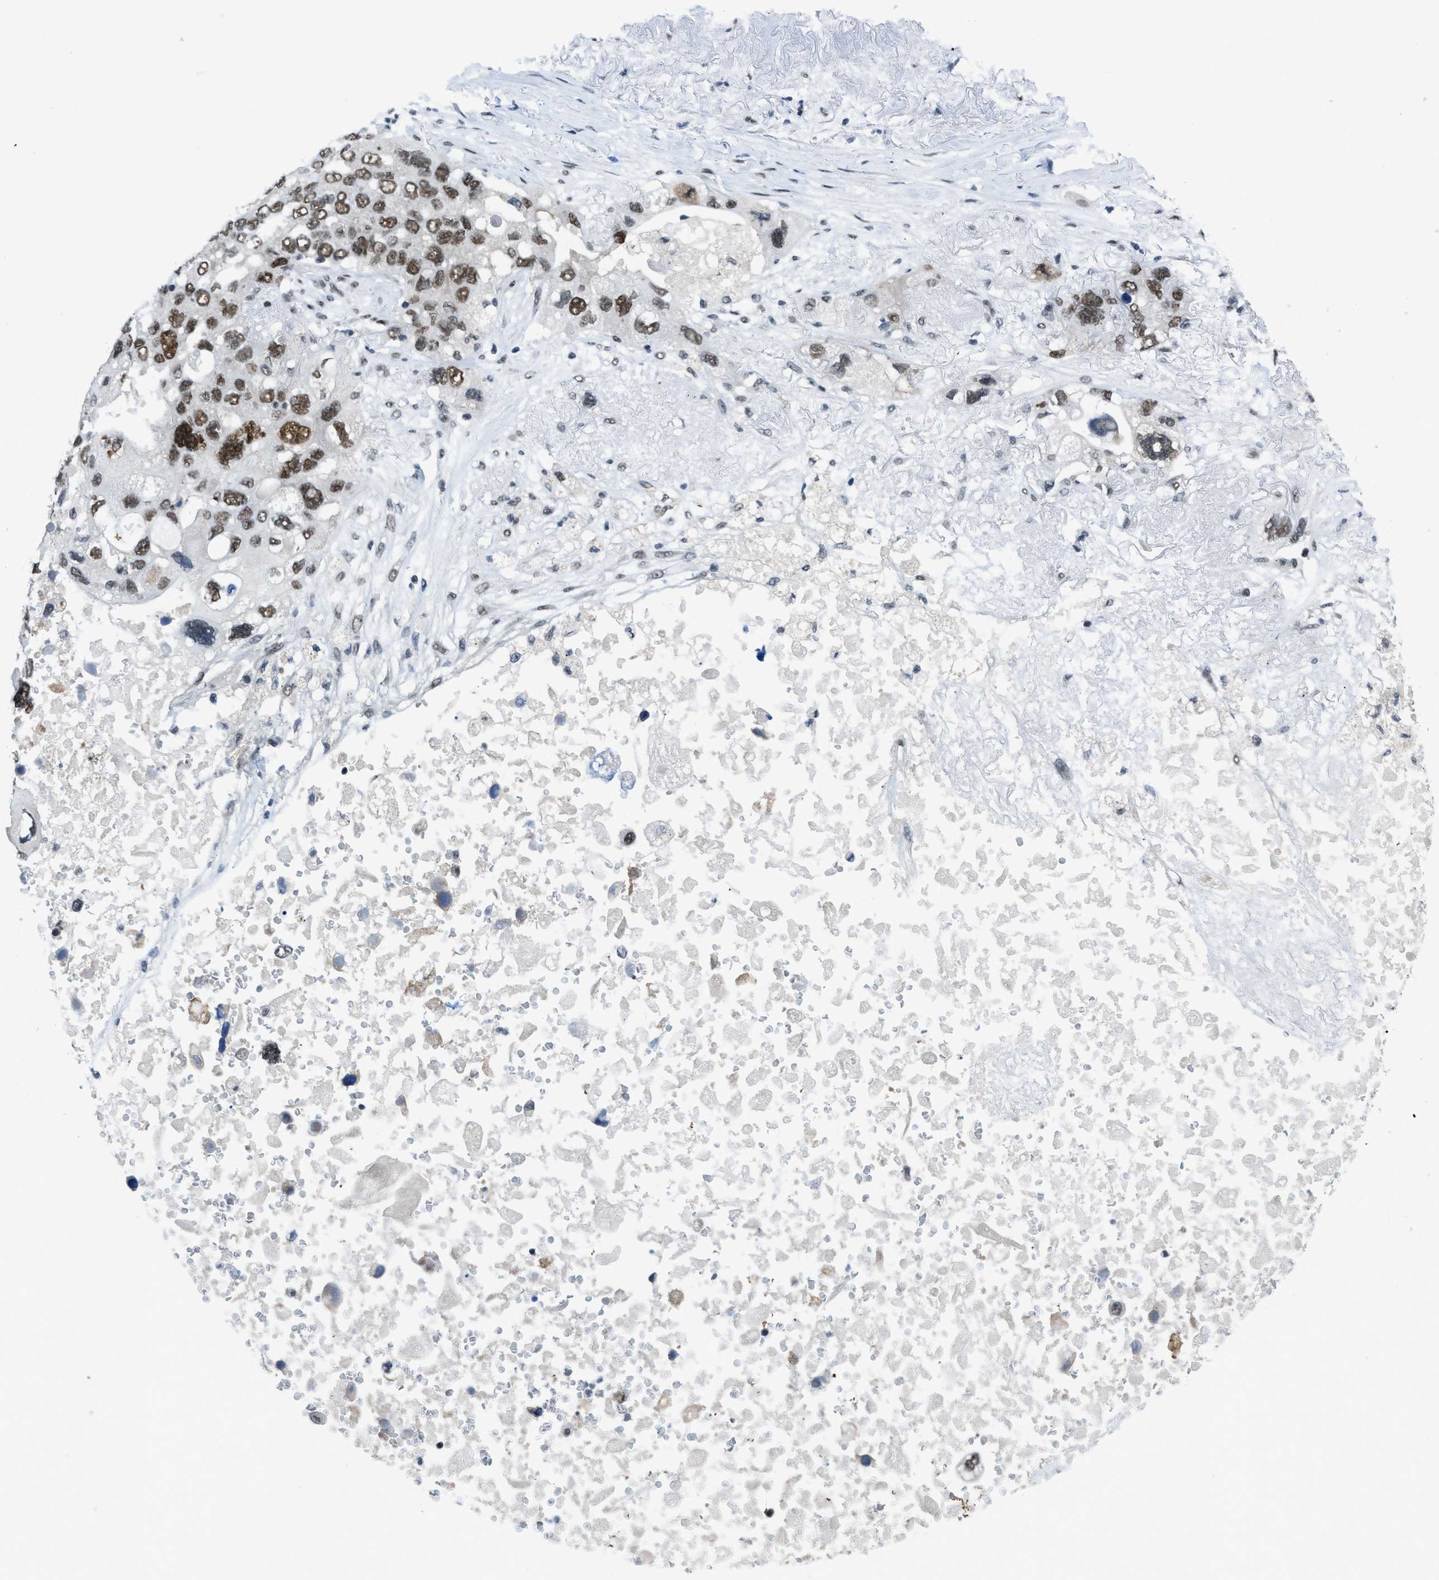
{"staining": {"intensity": "moderate", "quantity": ">75%", "location": "nuclear"}, "tissue": "lung cancer", "cell_type": "Tumor cells", "image_type": "cancer", "snomed": [{"axis": "morphology", "description": "Squamous cell carcinoma, NOS"}, {"axis": "topography", "description": "Lung"}], "caption": "A histopathology image of human lung cancer stained for a protein exhibits moderate nuclear brown staining in tumor cells.", "gene": "GATAD2B", "patient": {"sex": "female", "age": 73}}